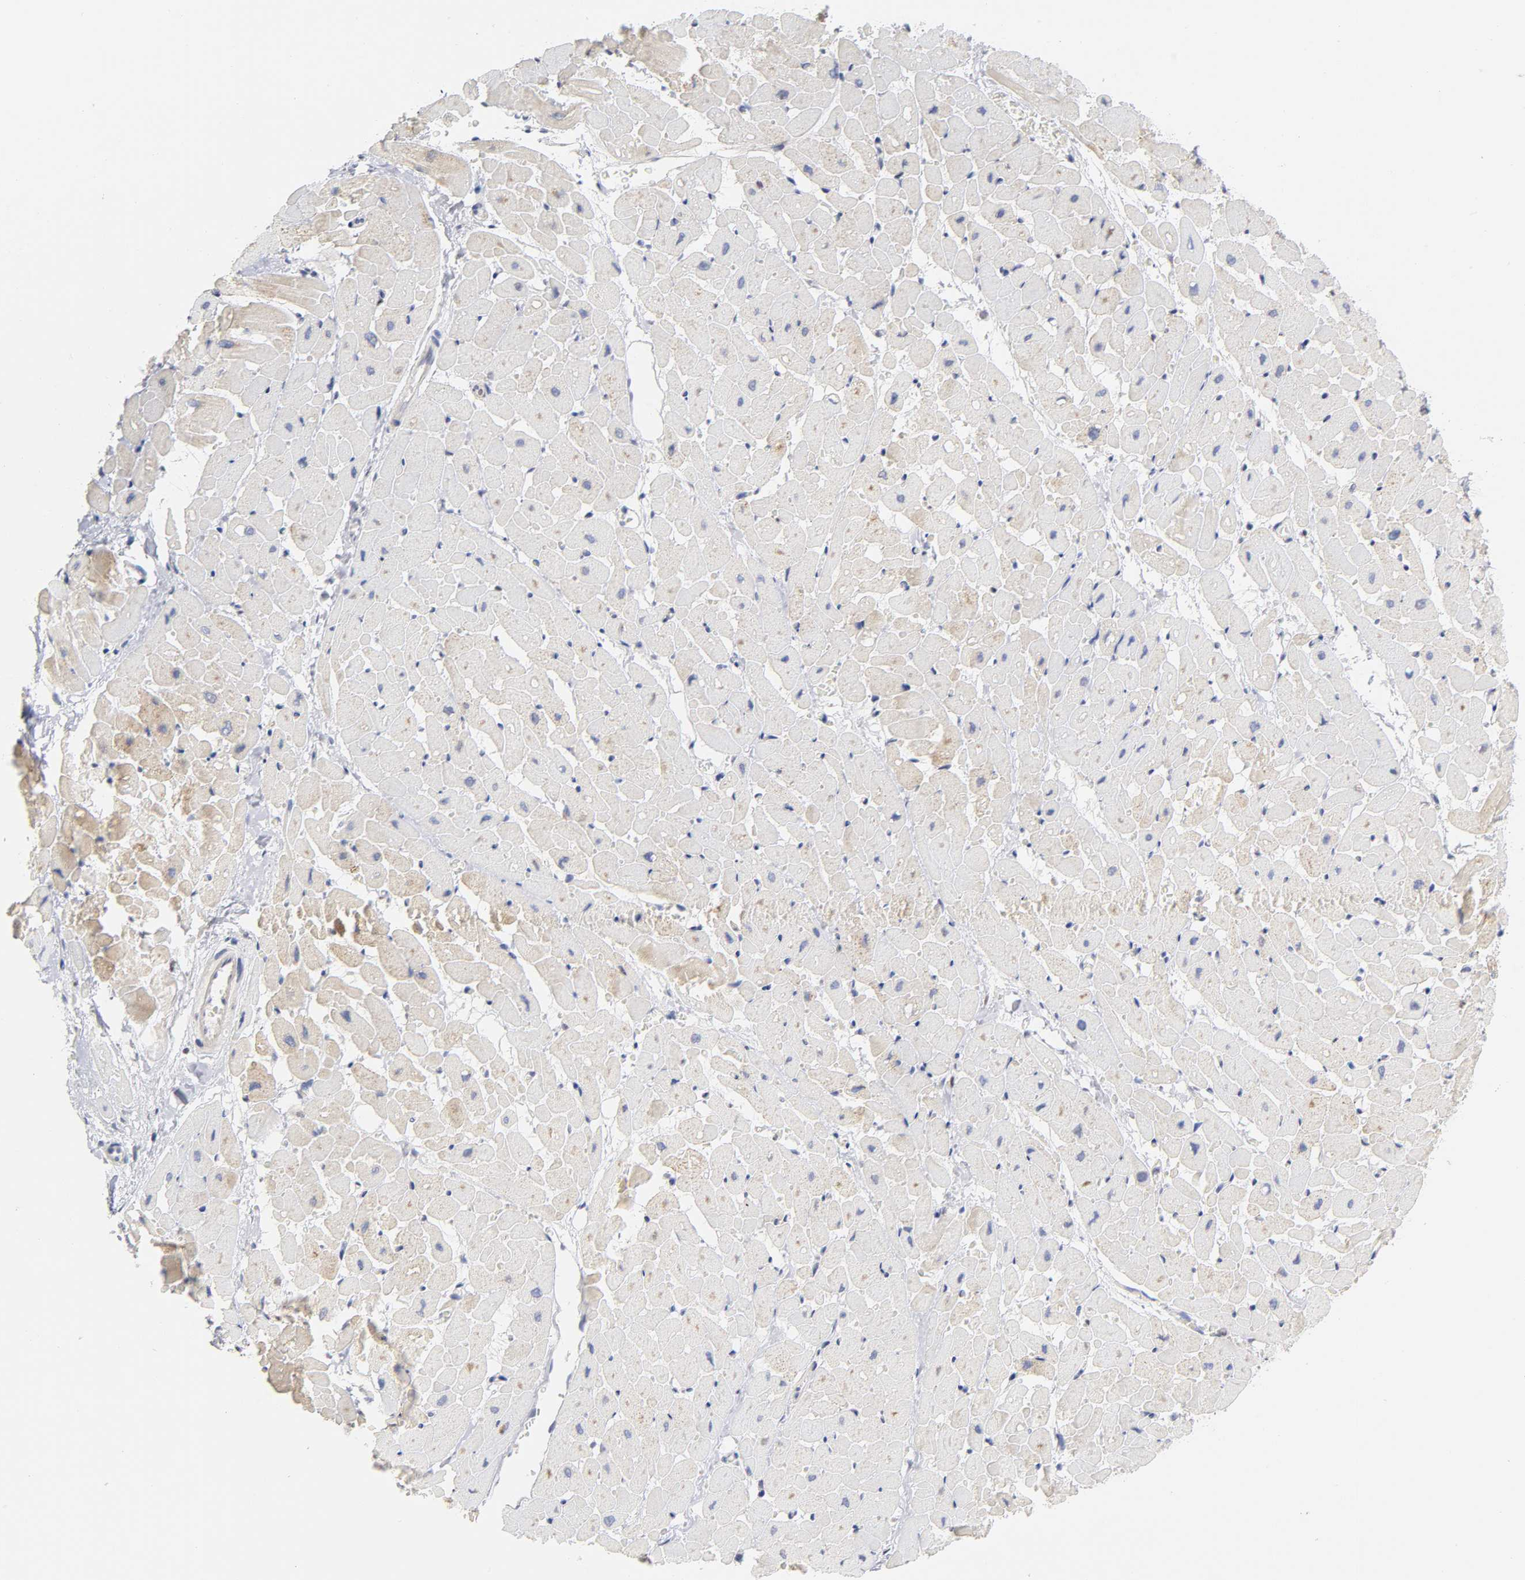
{"staining": {"intensity": "weak", "quantity": "25%-75%", "location": "cytoplasmic/membranous"}, "tissue": "heart muscle", "cell_type": "Cardiomyocytes", "image_type": "normal", "snomed": [{"axis": "morphology", "description": "Normal tissue, NOS"}, {"axis": "topography", "description": "Heart"}], "caption": "Weak cytoplasmic/membranous protein positivity is identified in approximately 25%-75% of cardiomyocytes in heart muscle.", "gene": "RUNX1", "patient": {"sex": "male", "age": 45}}